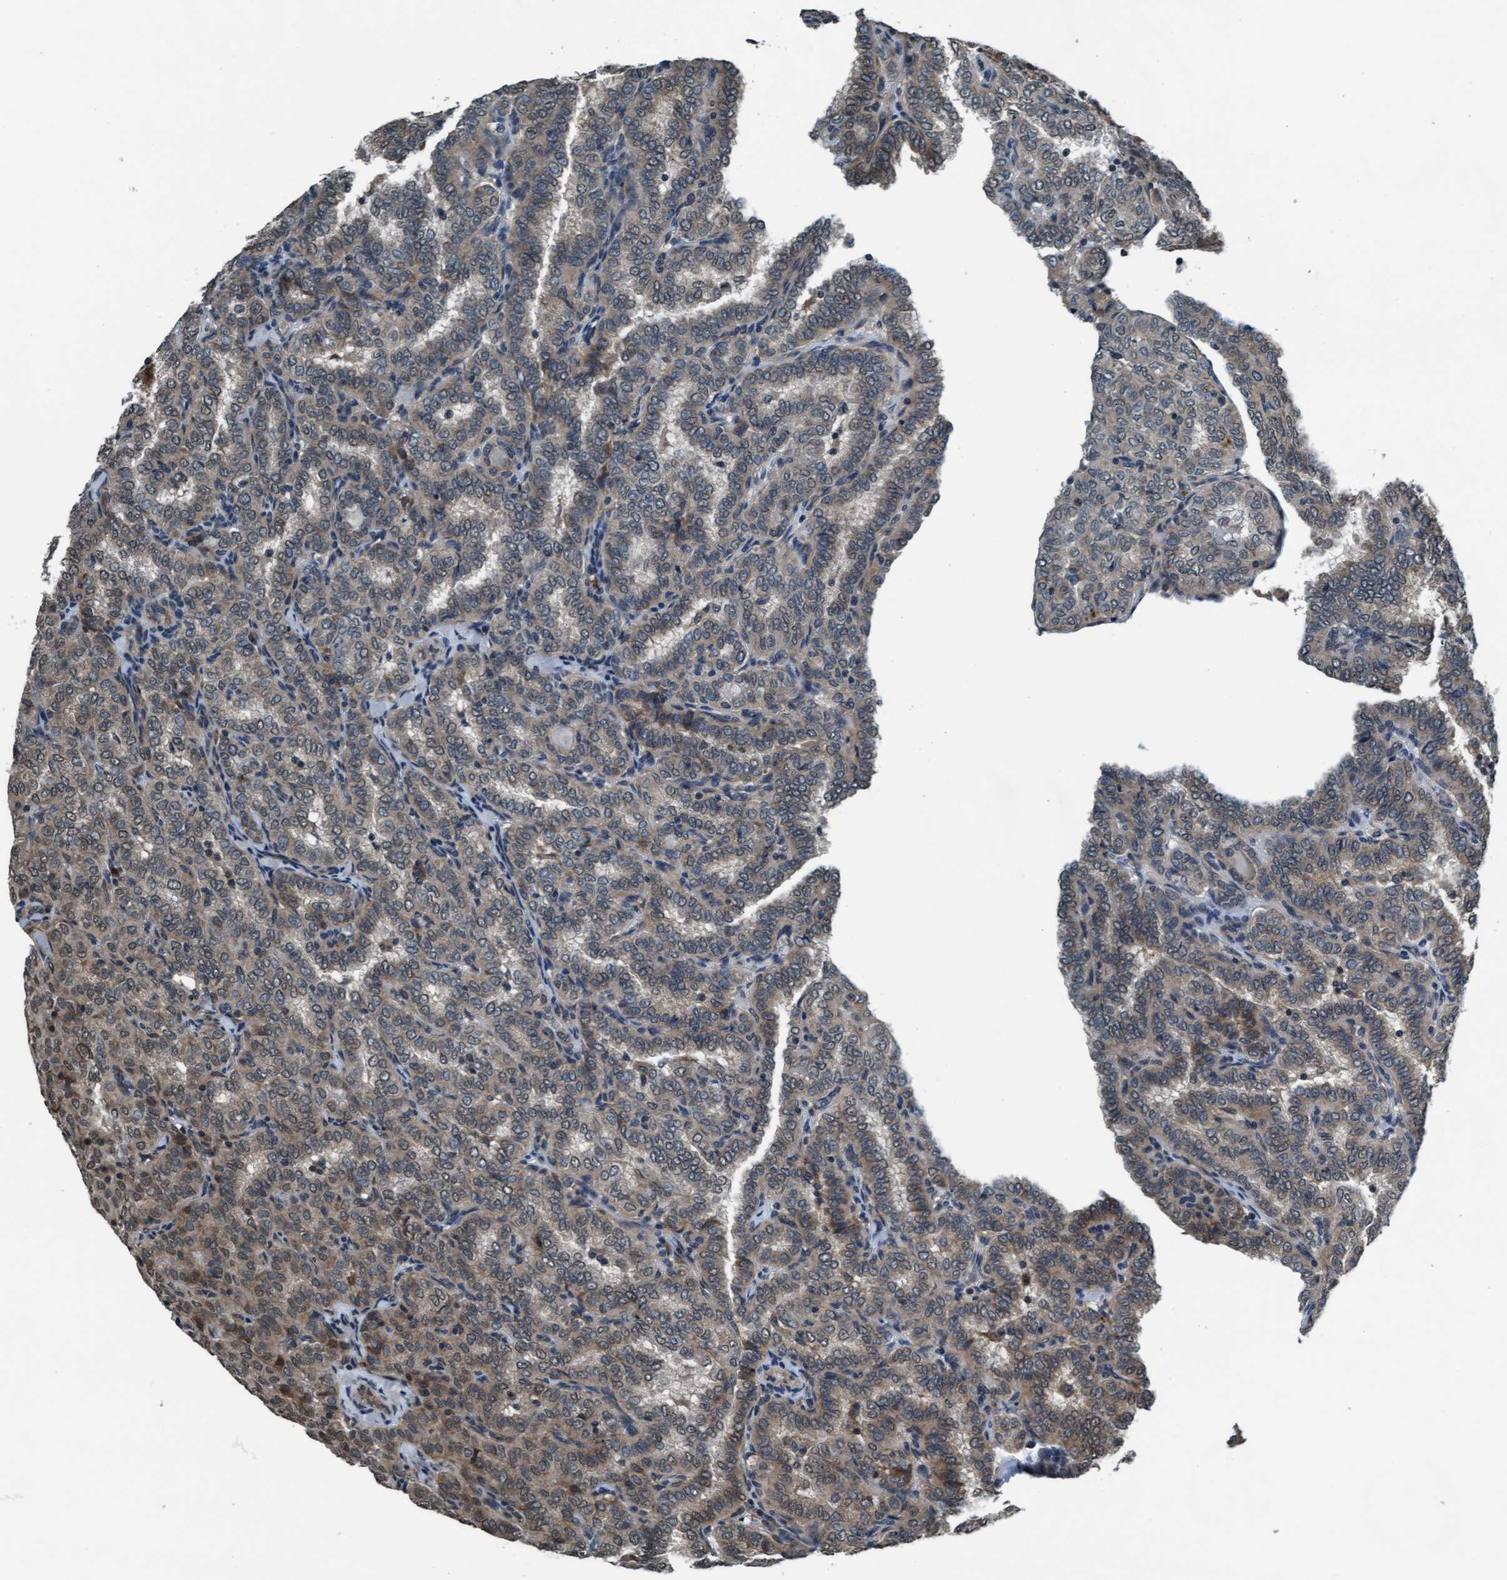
{"staining": {"intensity": "weak", "quantity": ">75%", "location": "cytoplasmic/membranous,nuclear"}, "tissue": "thyroid cancer", "cell_type": "Tumor cells", "image_type": "cancer", "snomed": [{"axis": "morphology", "description": "Papillary adenocarcinoma, NOS"}, {"axis": "topography", "description": "Thyroid gland"}], "caption": "Thyroid cancer (papillary adenocarcinoma) was stained to show a protein in brown. There is low levels of weak cytoplasmic/membranous and nuclear staining in approximately >75% of tumor cells.", "gene": "WASF1", "patient": {"sex": "female", "age": 30}}